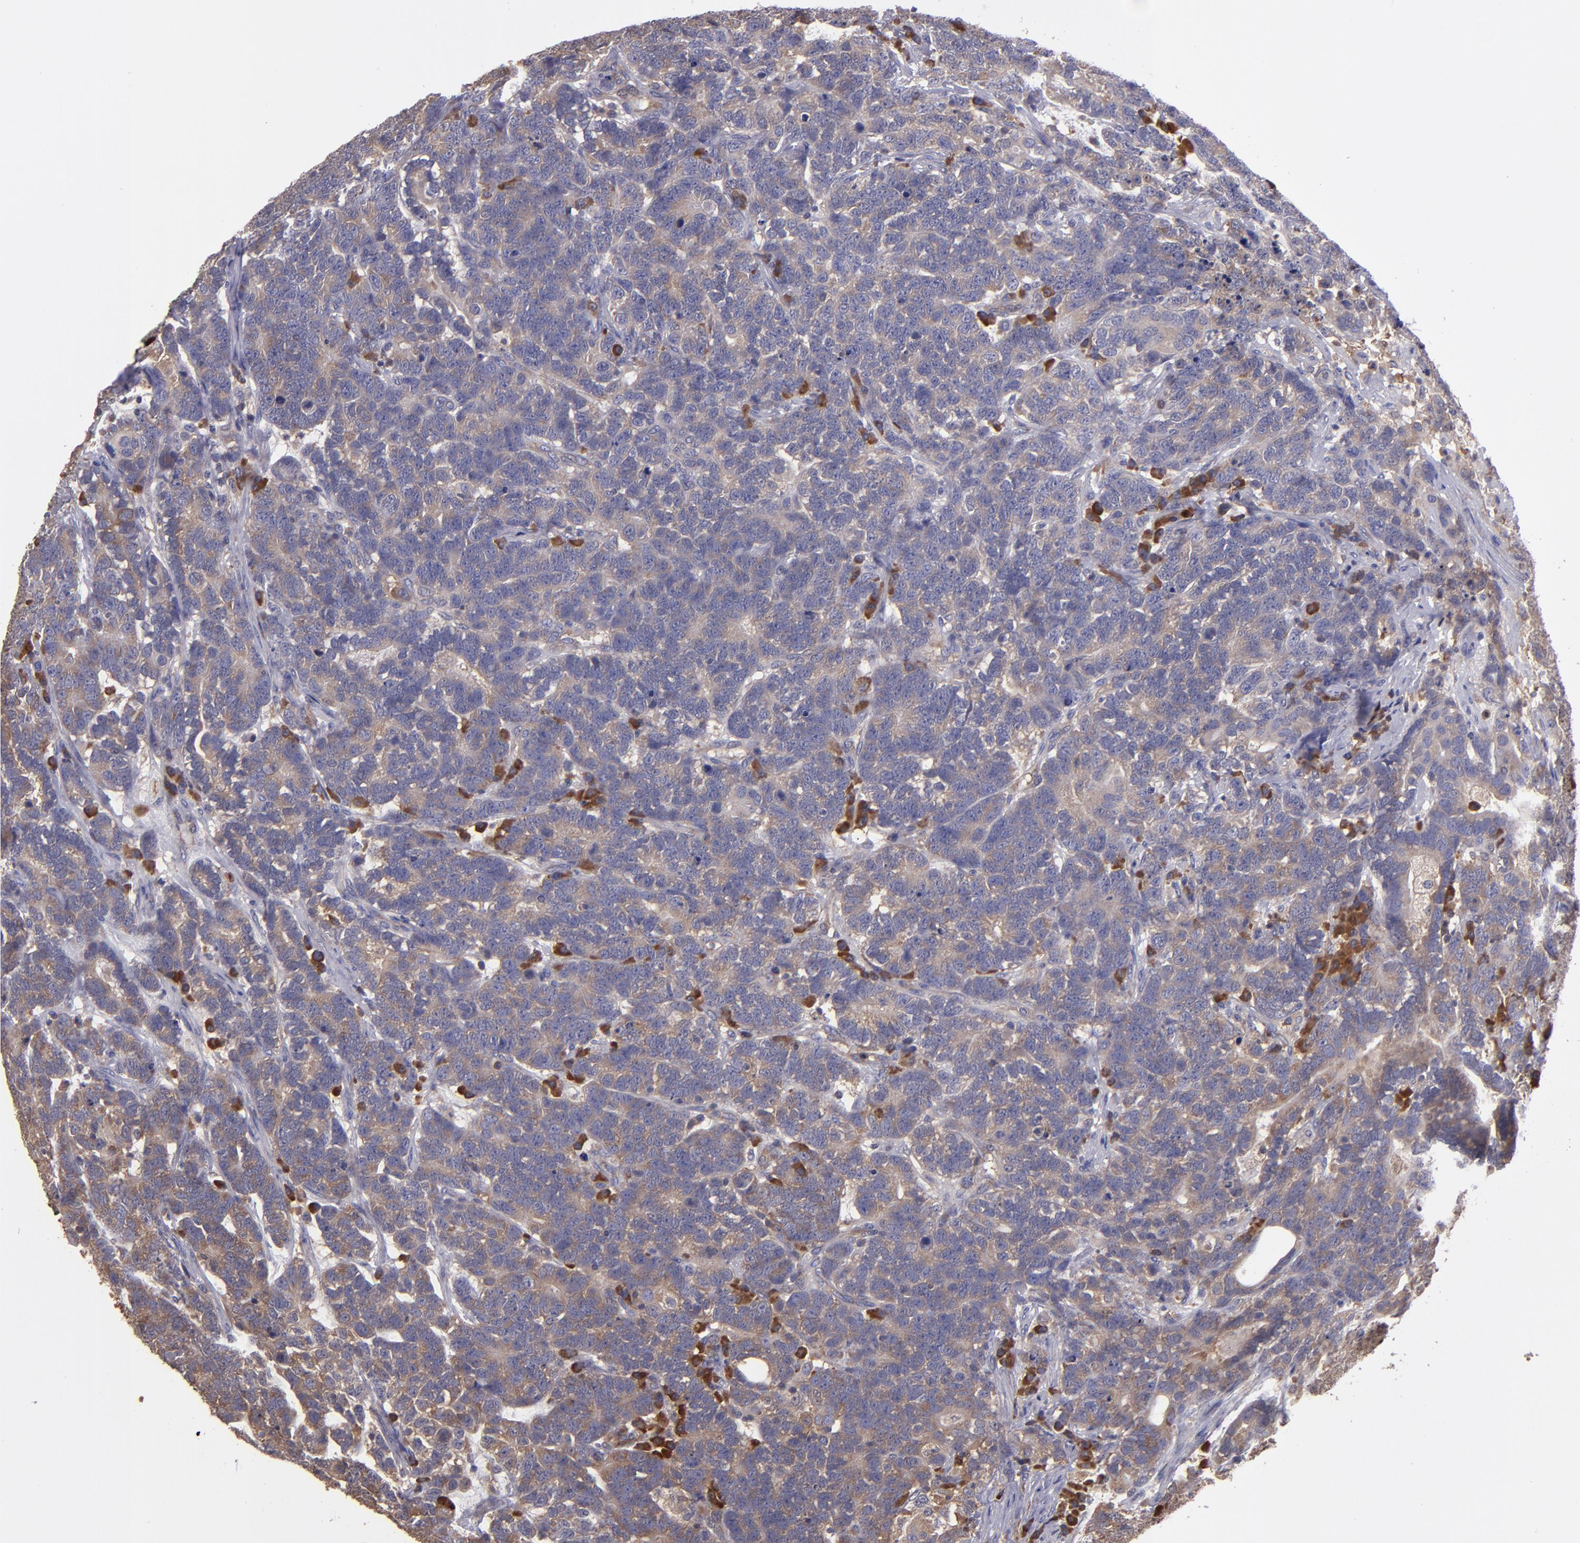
{"staining": {"intensity": "moderate", "quantity": "25%-75%", "location": "cytoplasmic/membranous"}, "tissue": "testis cancer", "cell_type": "Tumor cells", "image_type": "cancer", "snomed": [{"axis": "morphology", "description": "Carcinoma, Embryonal, NOS"}, {"axis": "topography", "description": "Testis"}], "caption": "High-power microscopy captured an immunohistochemistry (IHC) micrograph of embryonal carcinoma (testis), revealing moderate cytoplasmic/membranous positivity in about 25%-75% of tumor cells.", "gene": "CARS1", "patient": {"sex": "male", "age": 26}}